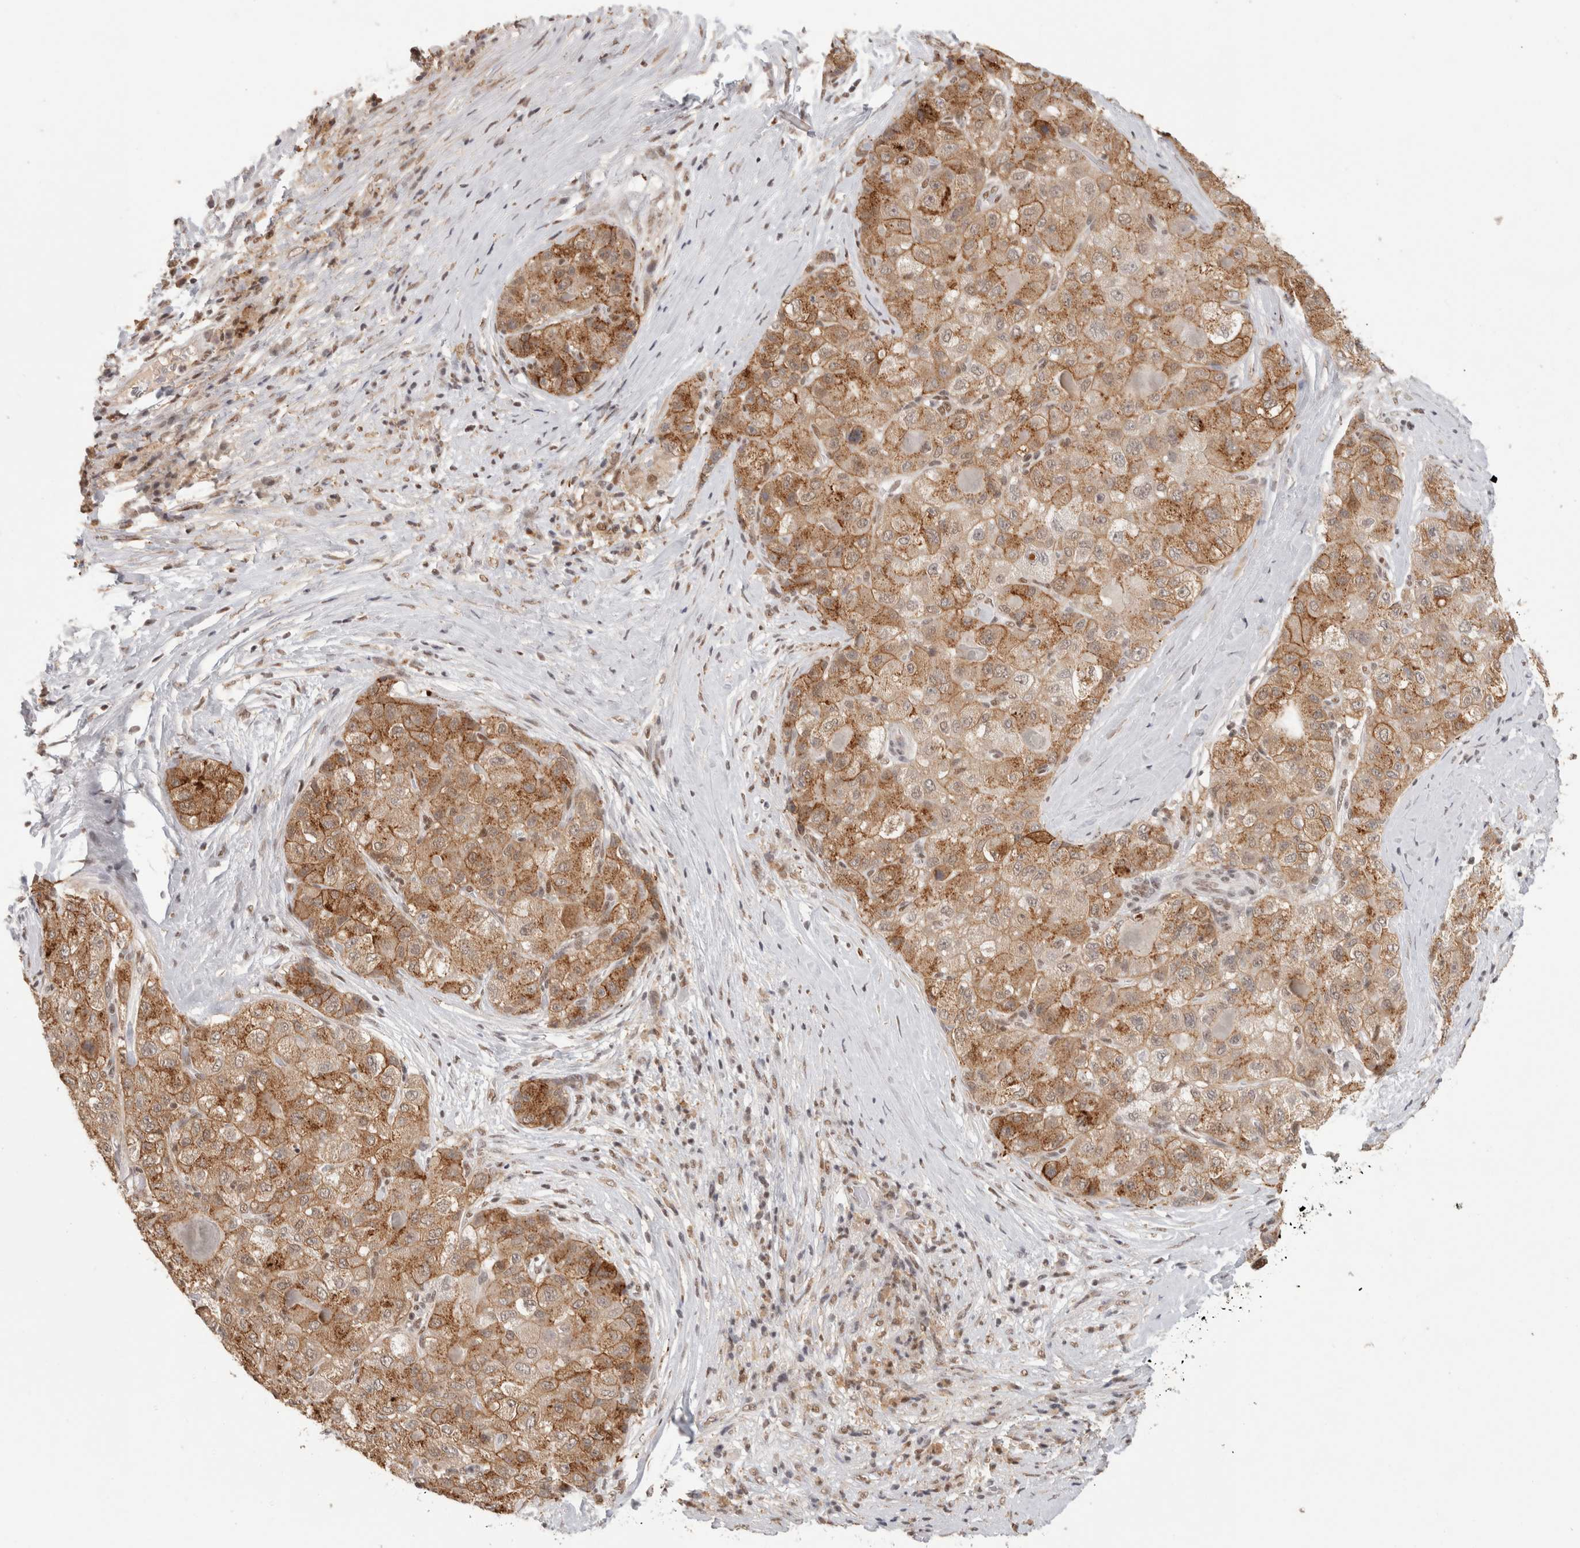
{"staining": {"intensity": "moderate", "quantity": ">75%", "location": "cytoplasmic/membranous"}, "tissue": "liver cancer", "cell_type": "Tumor cells", "image_type": "cancer", "snomed": [{"axis": "morphology", "description": "Carcinoma, Hepatocellular, NOS"}, {"axis": "topography", "description": "Liver"}], "caption": "This is an image of immunohistochemistry (IHC) staining of hepatocellular carcinoma (liver), which shows moderate staining in the cytoplasmic/membranous of tumor cells.", "gene": "ZNF830", "patient": {"sex": "male", "age": 80}}